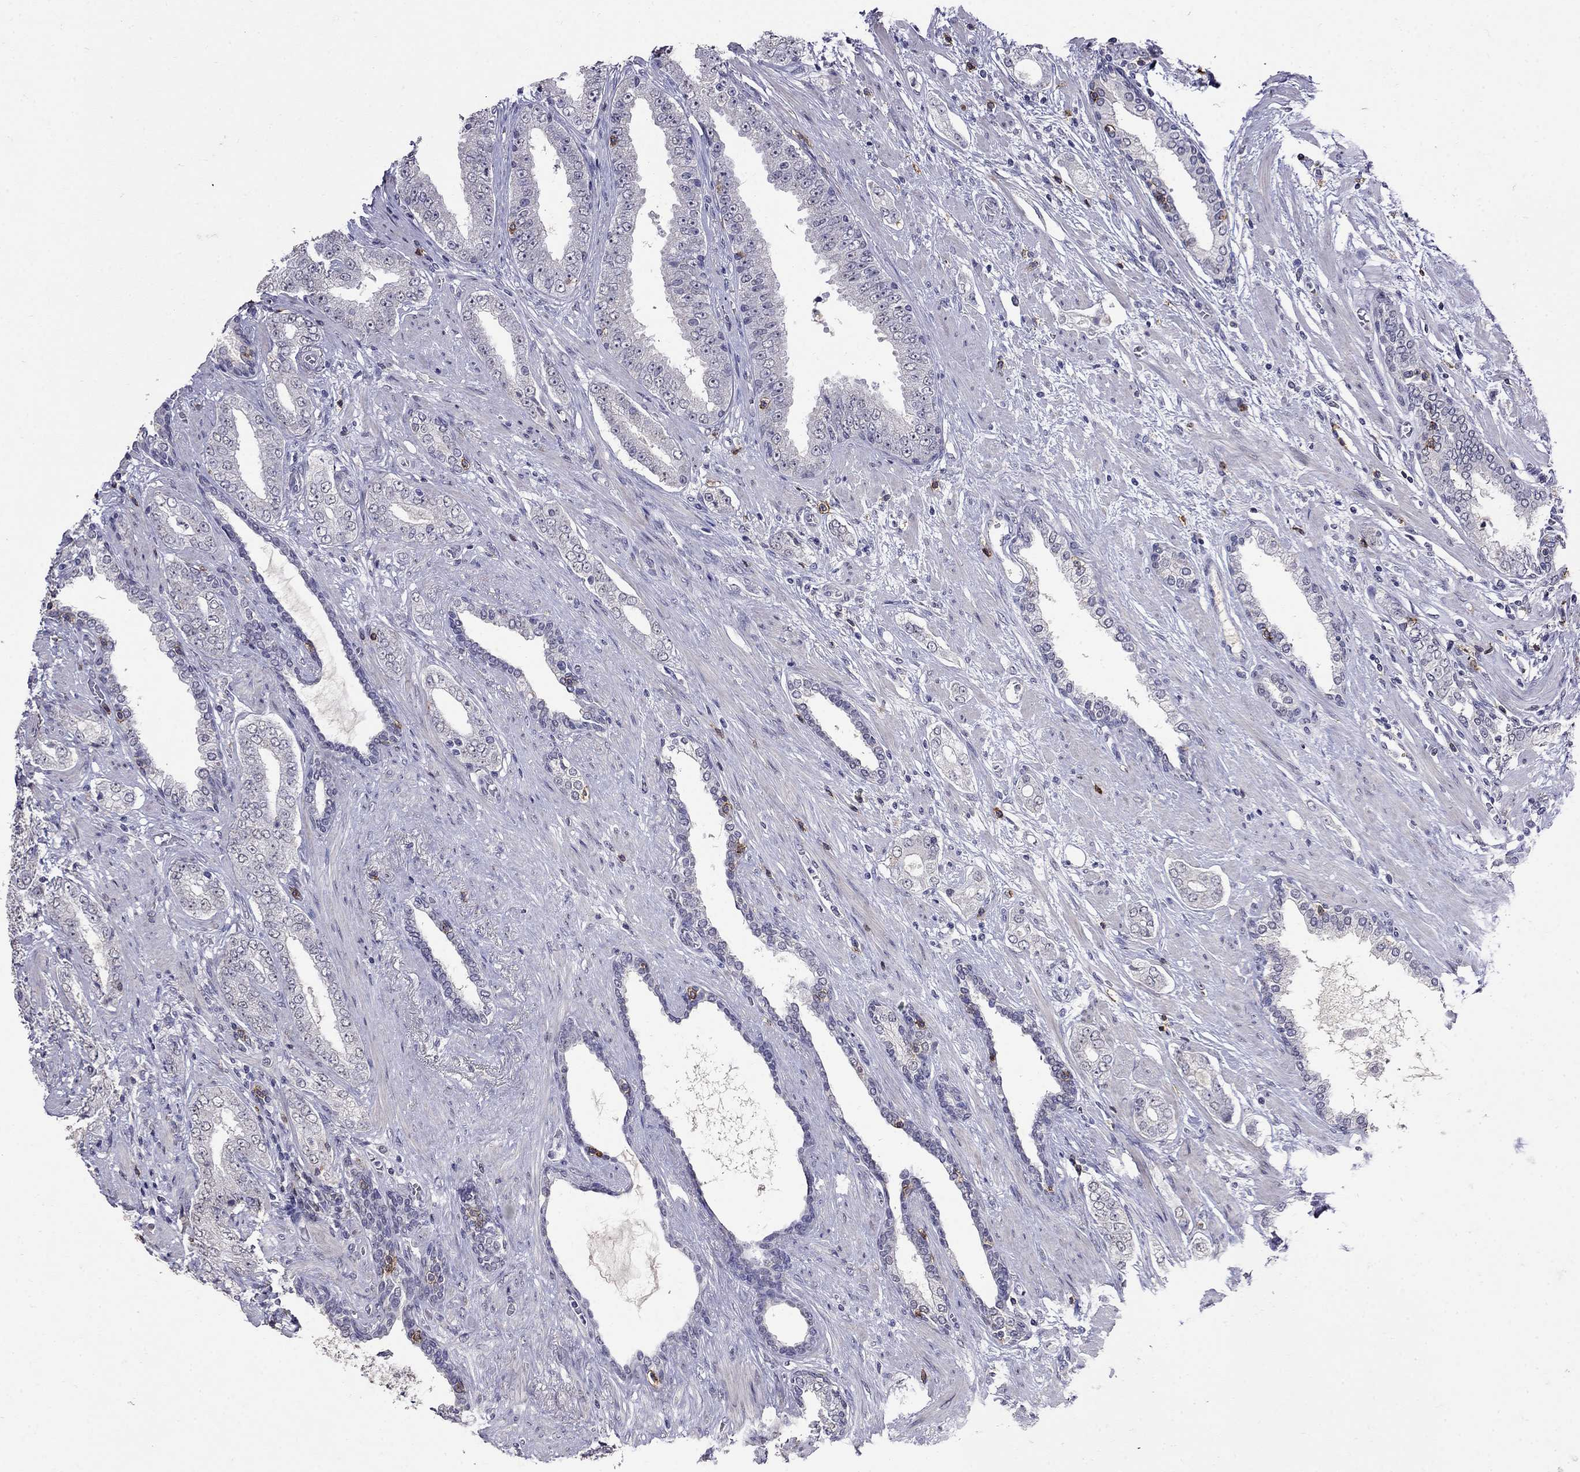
{"staining": {"intensity": "negative", "quantity": "none", "location": "none"}, "tissue": "prostate cancer", "cell_type": "Tumor cells", "image_type": "cancer", "snomed": [{"axis": "morphology", "description": "Adenocarcinoma, Low grade"}, {"axis": "topography", "description": "Prostate and seminal vesicle, NOS"}], "caption": "There is no significant staining in tumor cells of prostate cancer (adenocarcinoma (low-grade)). The staining is performed using DAB brown chromogen with nuclei counter-stained in using hematoxylin.", "gene": "CD8B", "patient": {"sex": "male", "age": 61}}